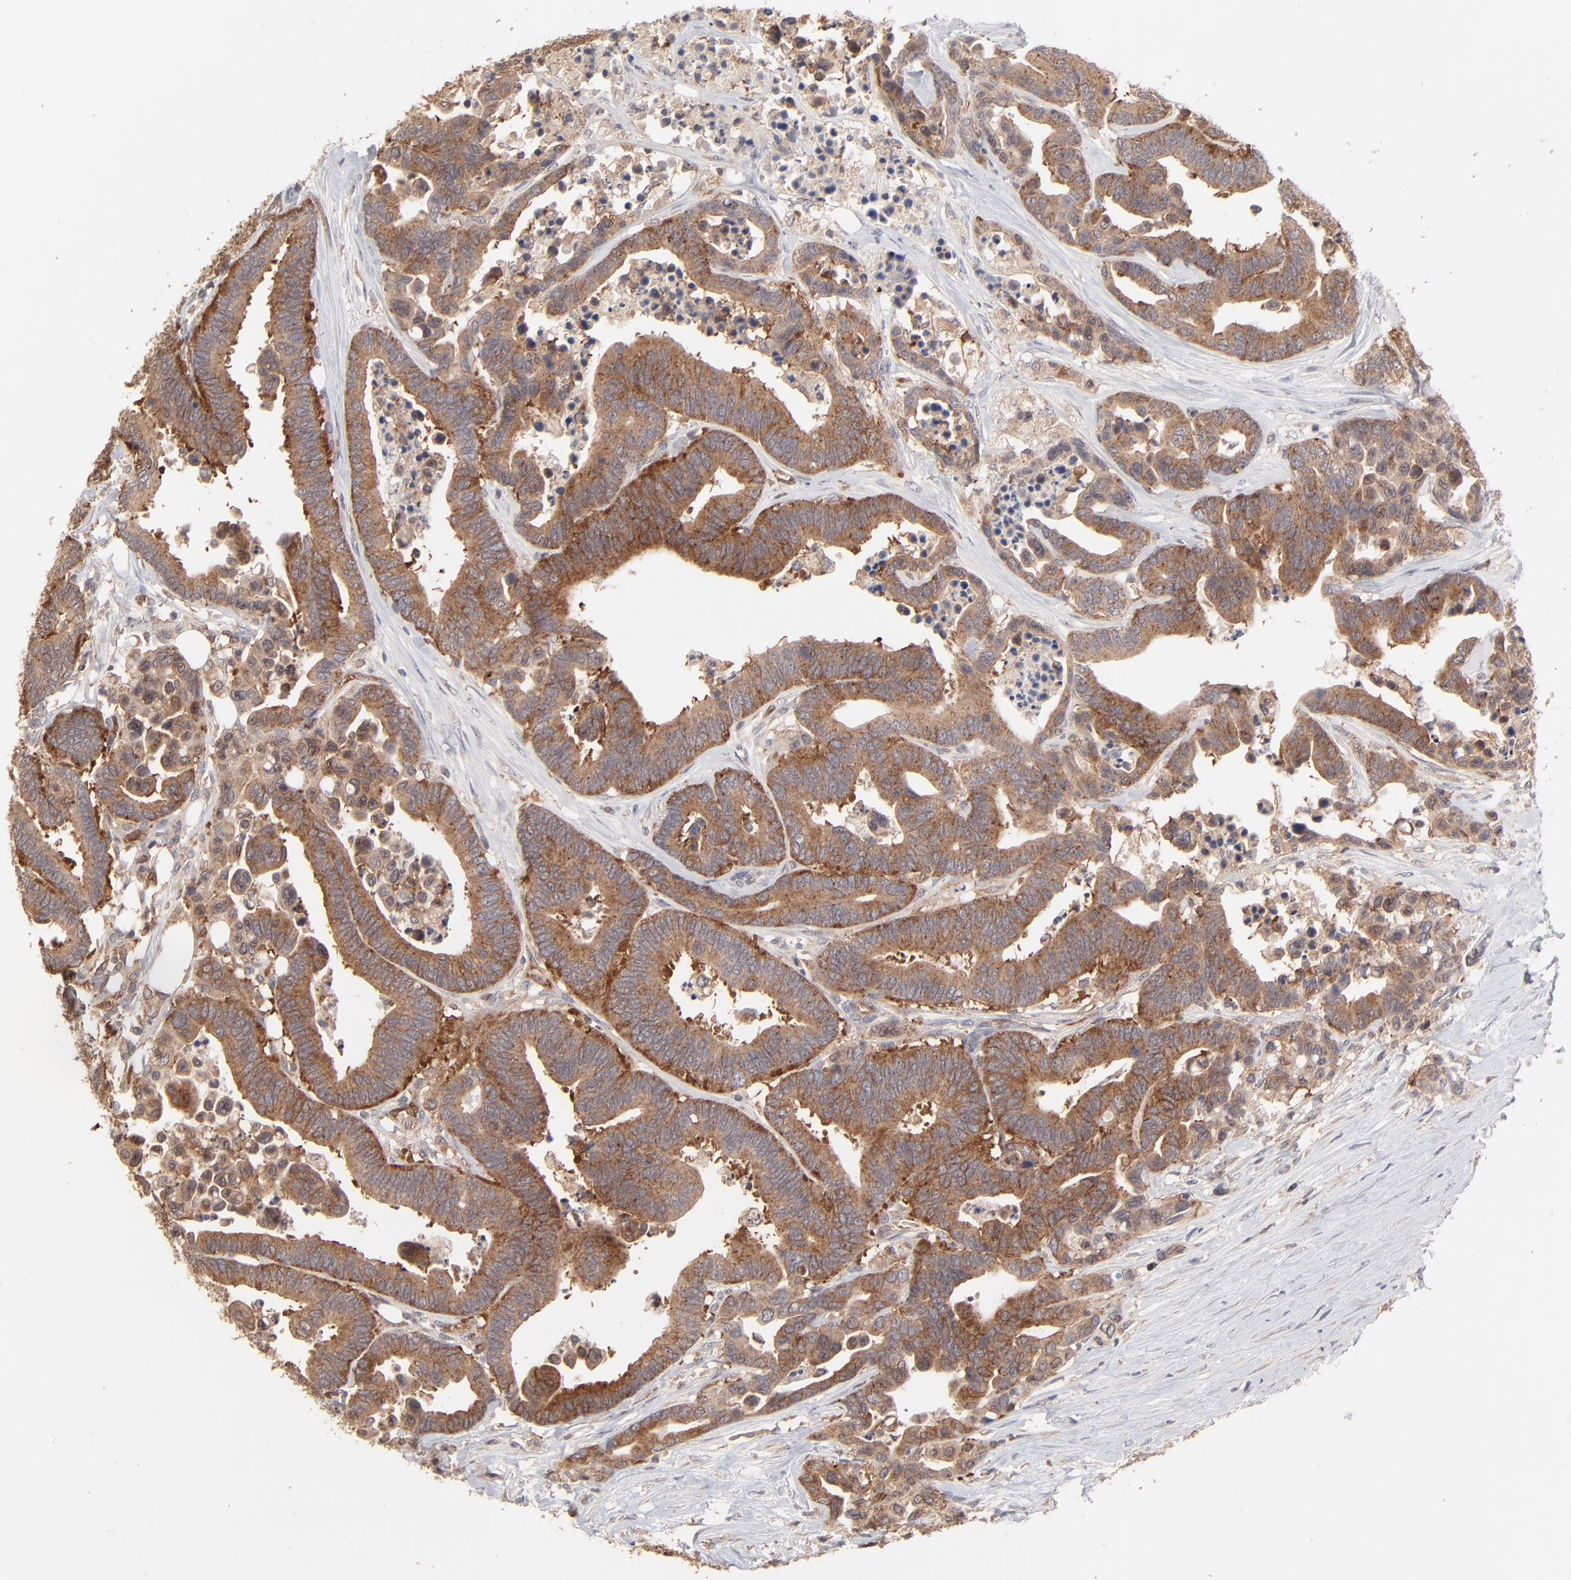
{"staining": {"intensity": "strong", "quantity": ">75%", "location": "cytoplasmic/membranous"}, "tissue": "colorectal cancer", "cell_type": "Tumor cells", "image_type": "cancer", "snomed": [{"axis": "morphology", "description": "Adenocarcinoma, NOS"}, {"axis": "topography", "description": "Colon"}], "caption": "Tumor cells exhibit high levels of strong cytoplasmic/membranous positivity in about >75% of cells in adenocarcinoma (colorectal).", "gene": "IVNS1ABP", "patient": {"sex": "male", "age": 82}}